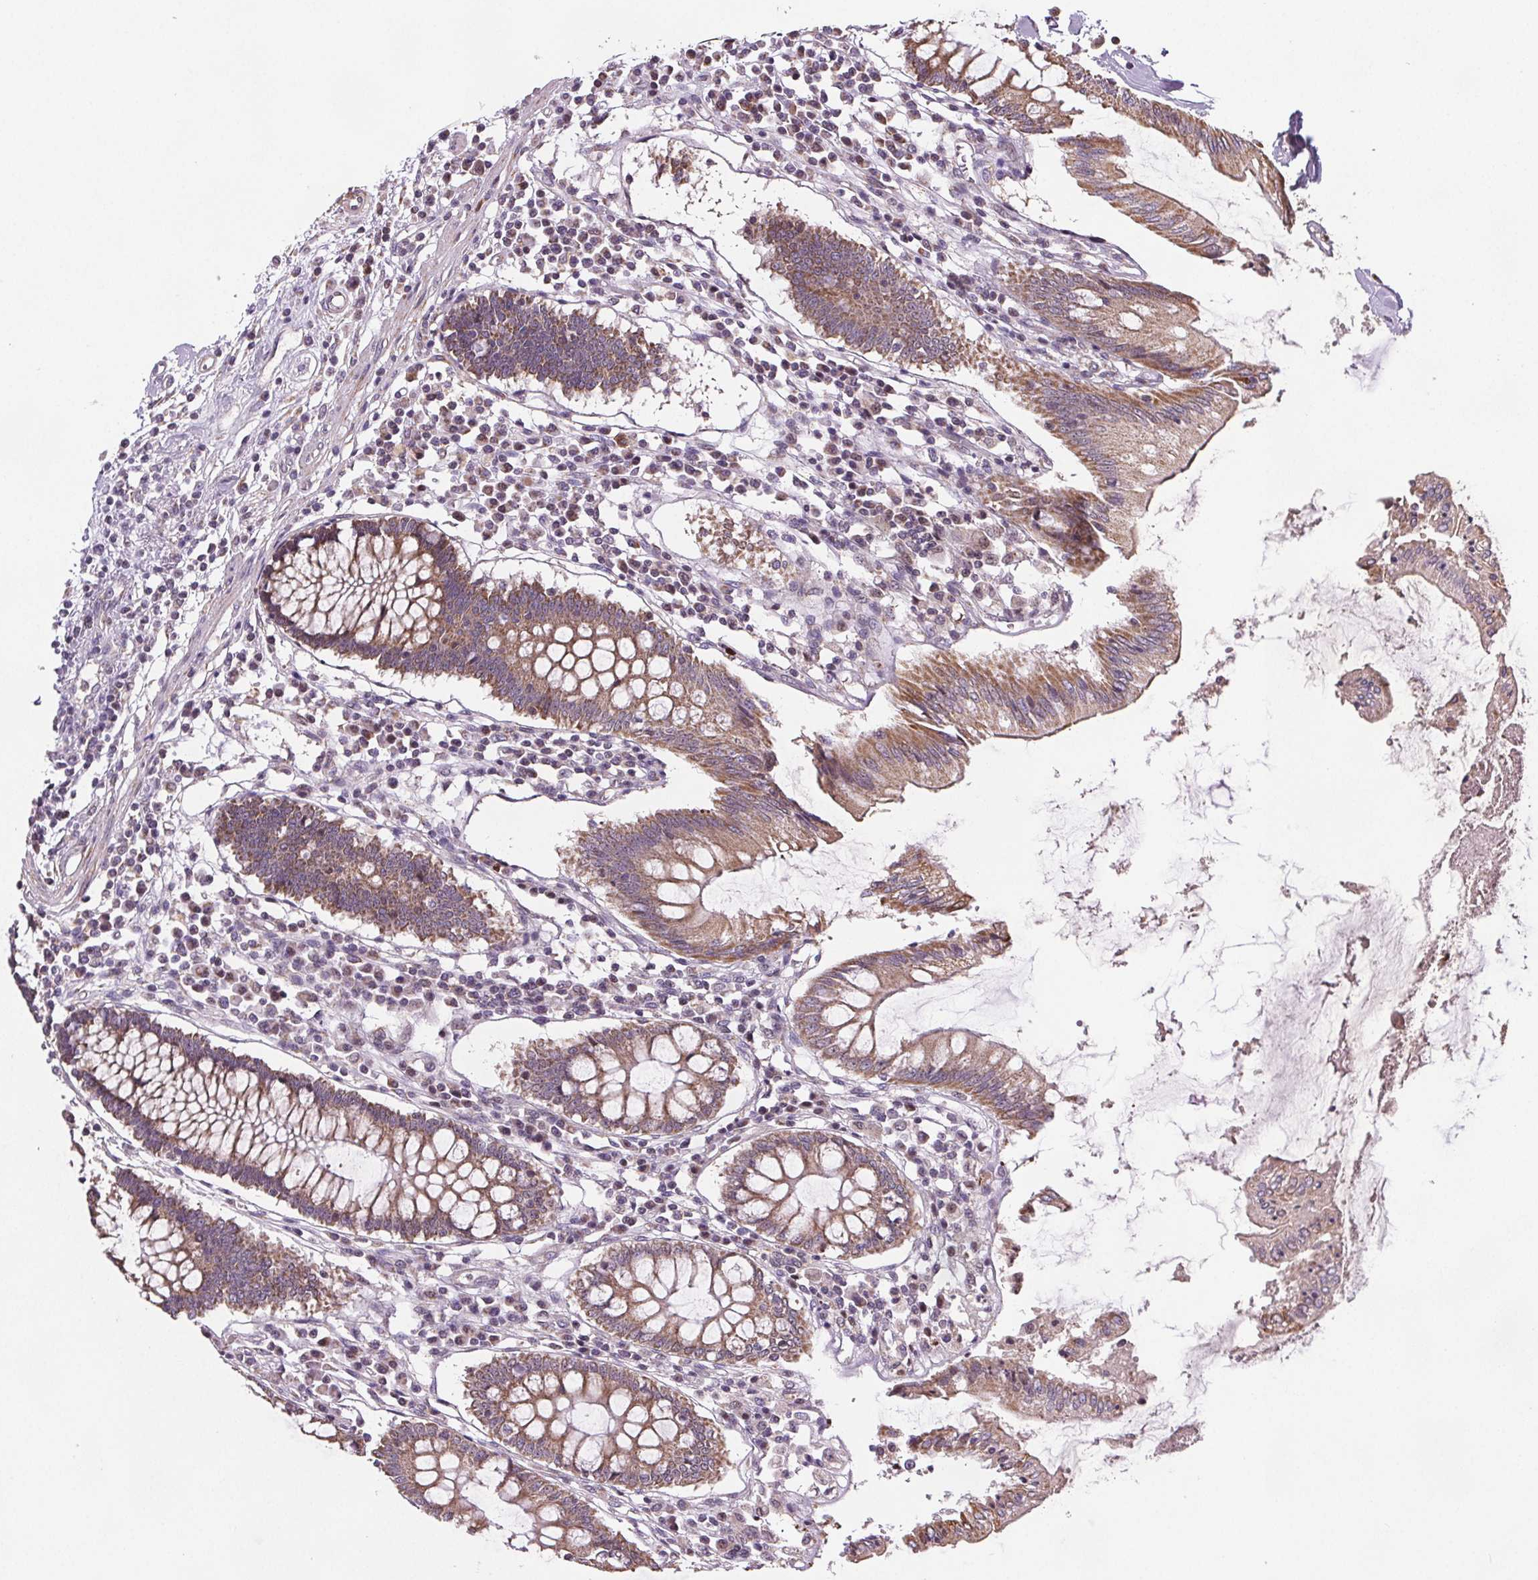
{"staining": {"intensity": "negative", "quantity": "none", "location": "none"}, "tissue": "colon", "cell_type": "Endothelial cells", "image_type": "normal", "snomed": [{"axis": "morphology", "description": "Normal tissue, NOS"}, {"axis": "morphology", "description": "Adenocarcinoma, NOS"}, {"axis": "topography", "description": "Colon"}], "caption": "The IHC micrograph has no significant positivity in endothelial cells of colon.", "gene": "SUCLA2", "patient": {"sex": "male", "age": 83}}